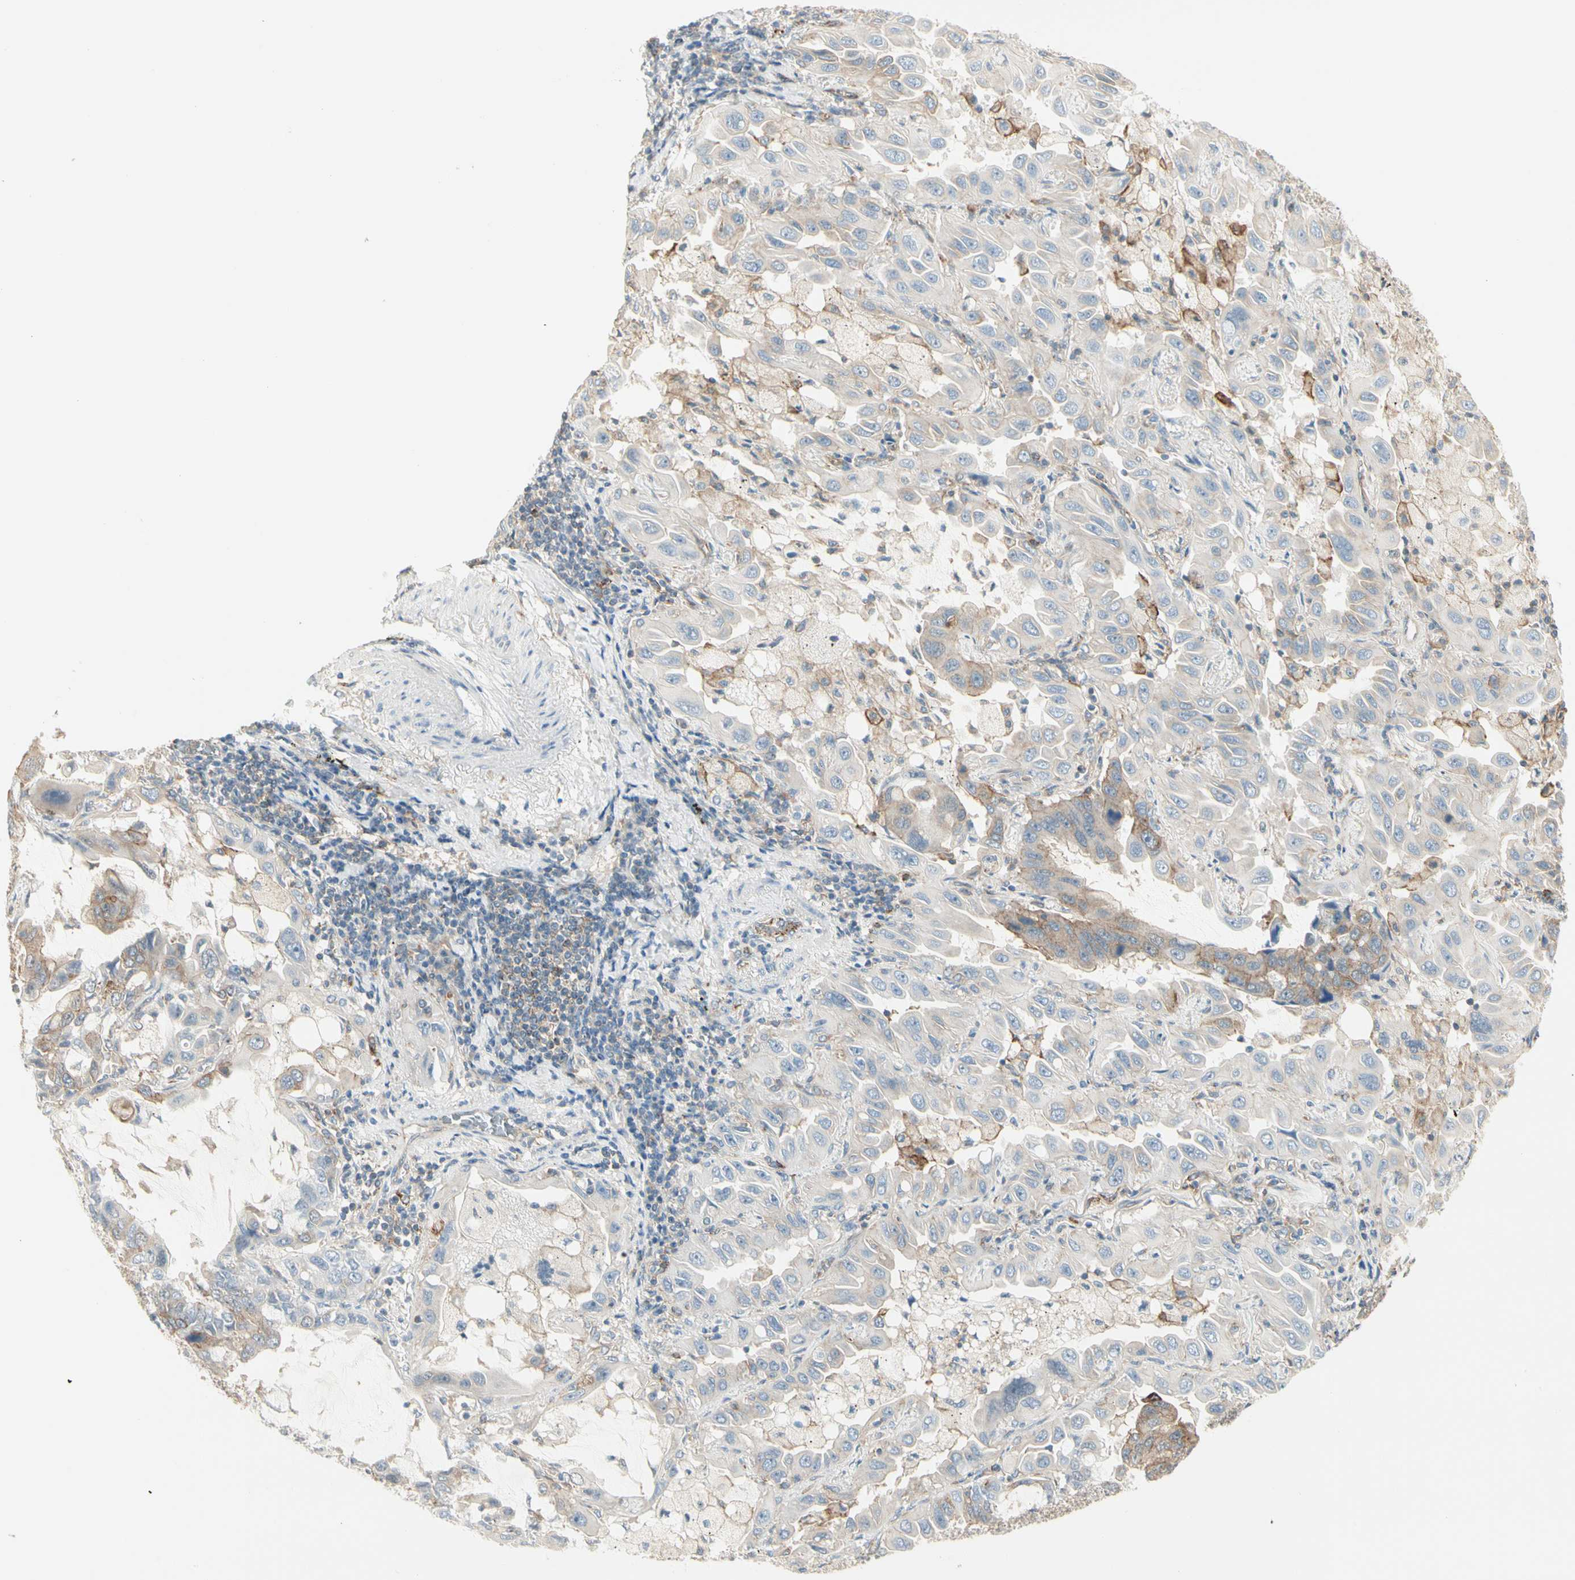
{"staining": {"intensity": "moderate", "quantity": "<25%", "location": "cytoplasmic/membranous"}, "tissue": "lung cancer", "cell_type": "Tumor cells", "image_type": "cancer", "snomed": [{"axis": "morphology", "description": "Adenocarcinoma, NOS"}, {"axis": "topography", "description": "Lung"}], "caption": "Lung adenocarcinoma tissue exhibits moderate cytoplasmic/membranous staining in approximately <25% of tumor cells, visualized by immunohistochemistry.", "gene": "AGFG1", "patient": {"sex": "male", "age": 64}}